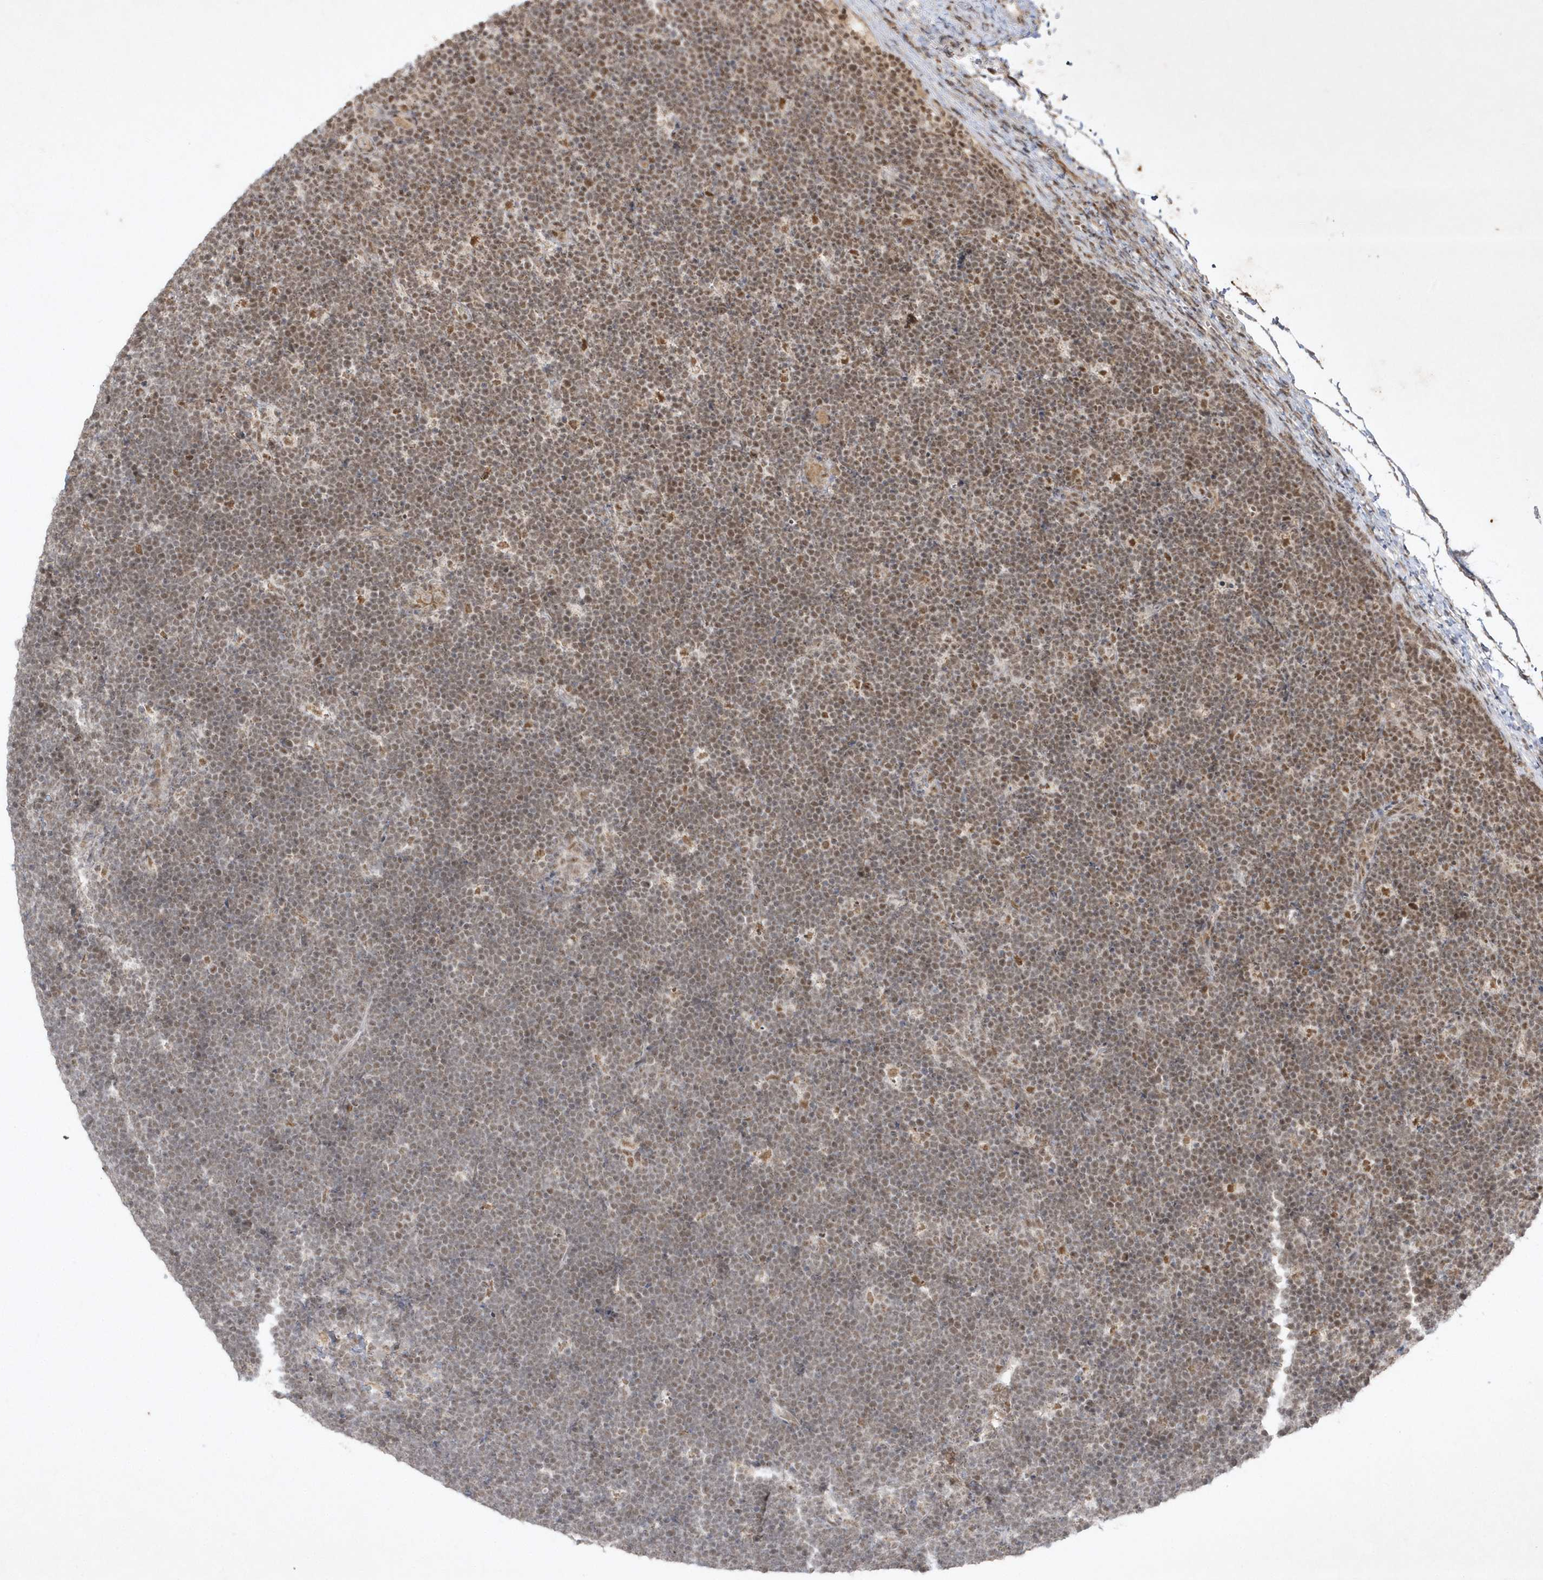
{"staining": {"intensity": "moderate", "quantity": "25%-75%", "location": "nuclear"}, "tissue": "lymphoma", "cell_type": "Tumor cells", "image_type": "cancer", "snomed": [{"axis": "morphology", "description": "Malignant lymphoma, non-Hodgkin's type, High grade"}, {"axis": "topography", "description": "Lymph node"}], "caption": "IHC of human lymphoma demonstrates medium levels of moderate nuclear staining in approximately 25%-75% of tumor cells.", "gene": "CPSF3", "patient": {"sex": "male", "age": 13}}